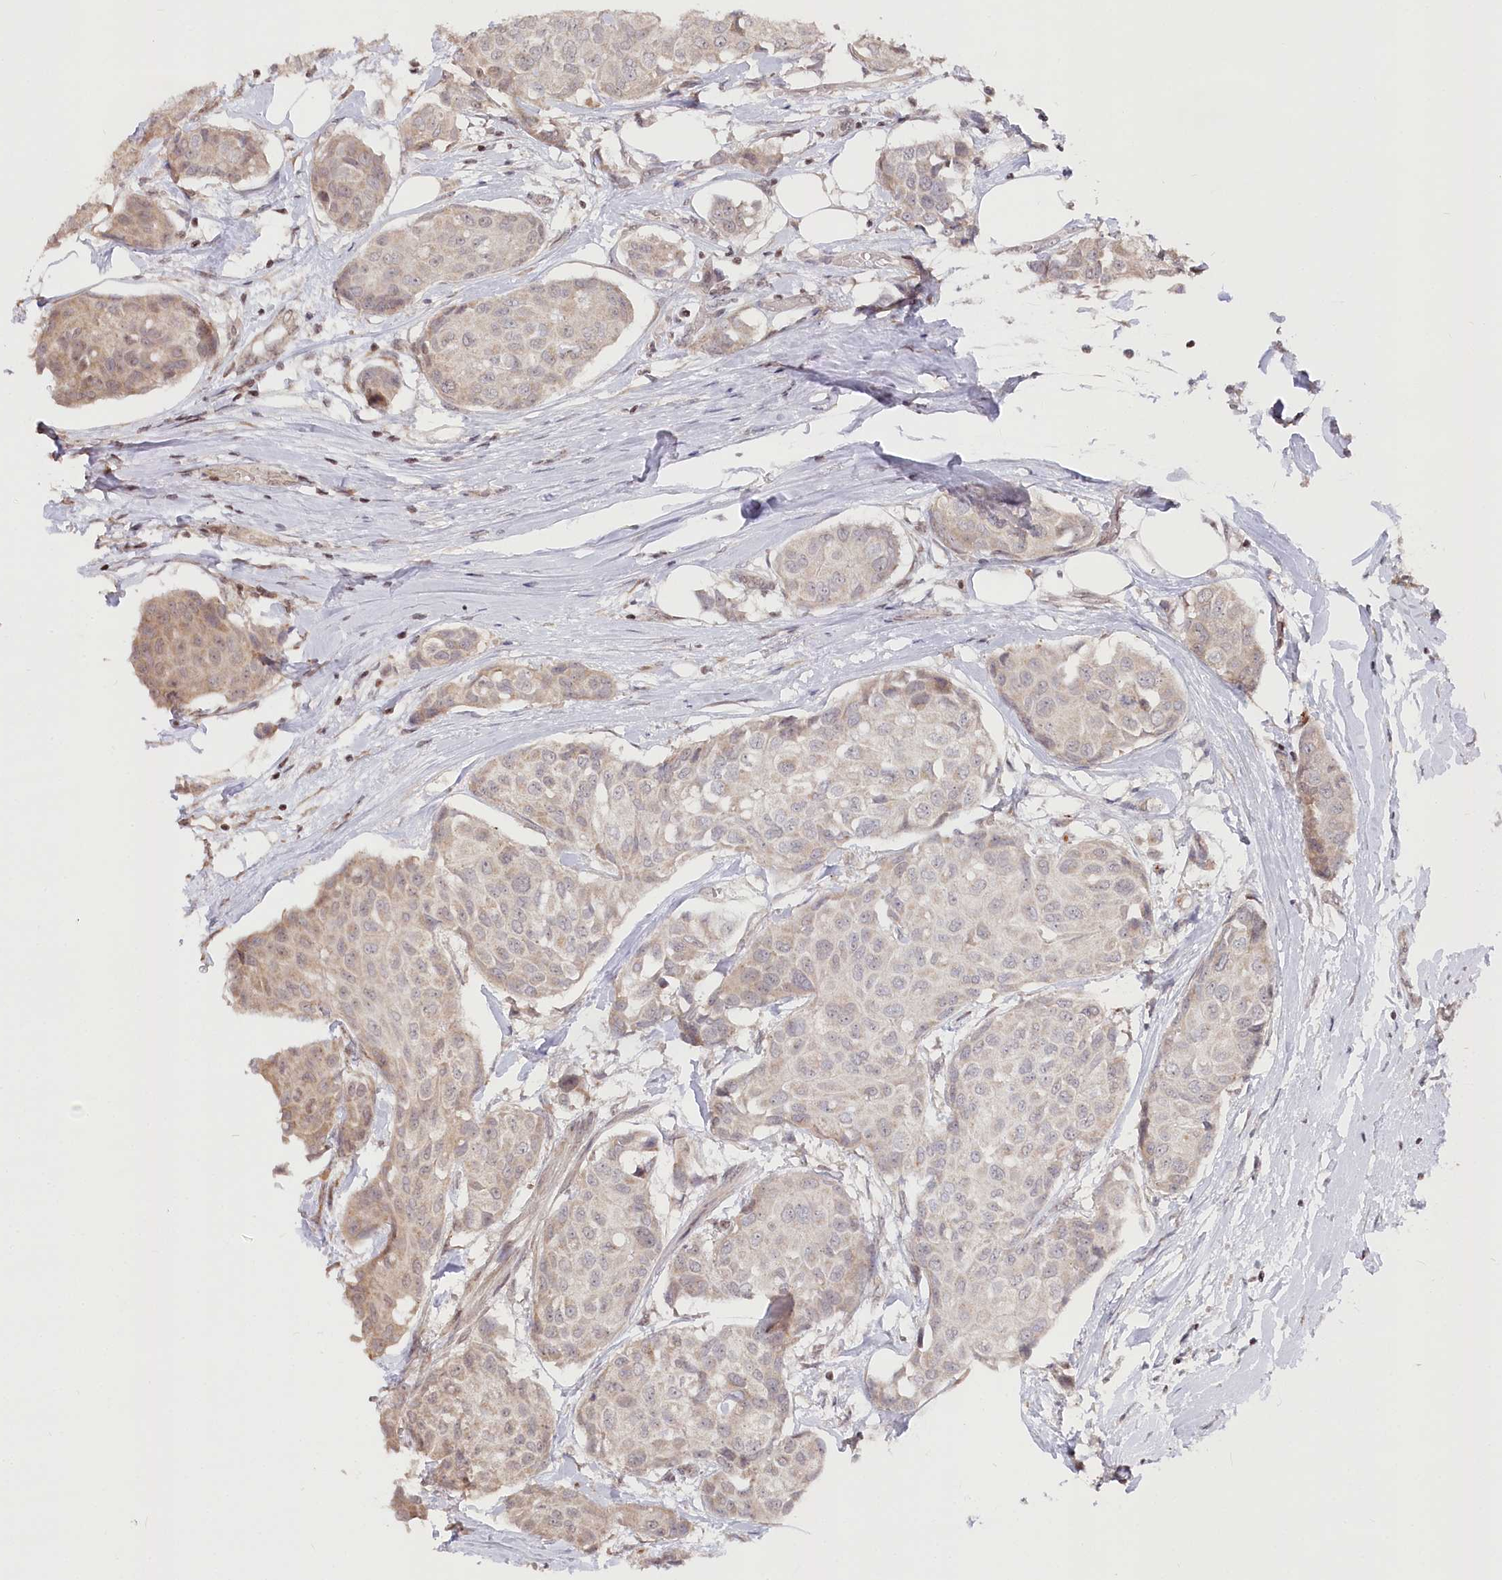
{"staining": {"intensity": "weak", "quantity": "<25%", "location": "nuclear"}, "tissue": "breast cancer", "cell_type": "Tumor cells", "image_type": "cancer", "snomed": [{"axis": "morphology", "description": "Duct carcinoma"}, {"axis": "topography", "description": "Breast"}], "caption": "The micrograph reveals no significant staining in tumor cells of intraductal carcinoma (breast). (Immunohistochemistry (ihc), brightfield microscopy, high magnification).", "gene": "CGGBP1", "patient": {"sex": "female", "age": 80}}